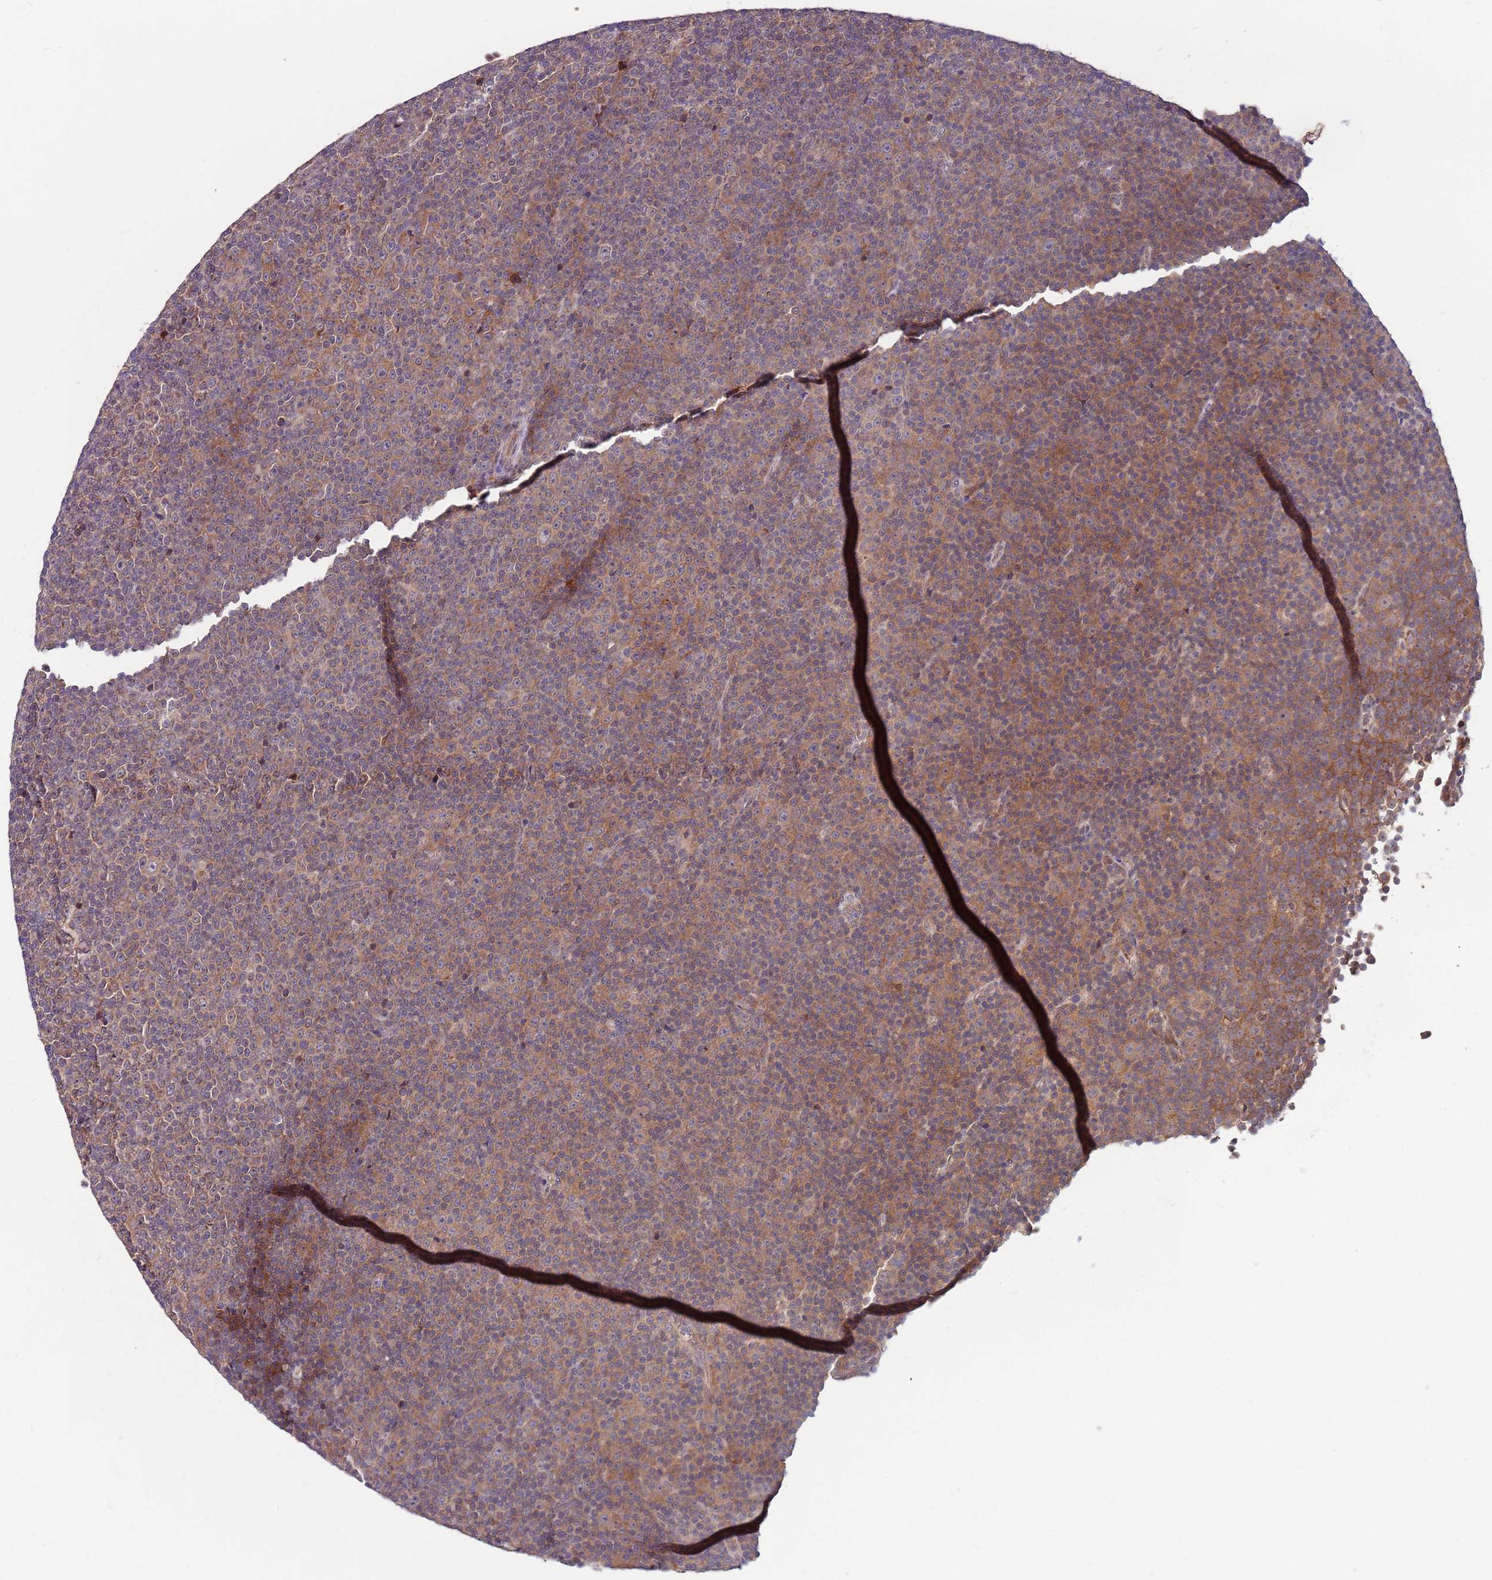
{"staining": {"intensity": "moderate", "quantity": "25%-75%", "location": "cytoplasmic/membranous"}, "tissue": "lymphoma", "cell_type": "Tumor cells", "image_type": "cancer", "snomed": [{"axis": "morphology", "description": "Malignant lymphoma, non-Hodgkin's type, Low grade"}, {"axis": "topography", "description": "Lymph node"}], "caption": "Human malignant lymphoma, non-Hodgkin's type (low-grade) stained for a protein (brown) displays moderate cytoplasmic/membranous positive staining in approximately 25%-75% of tumor cells.", "gene": "FBXL22", "patient": {"sex": "female", "age": 67}}